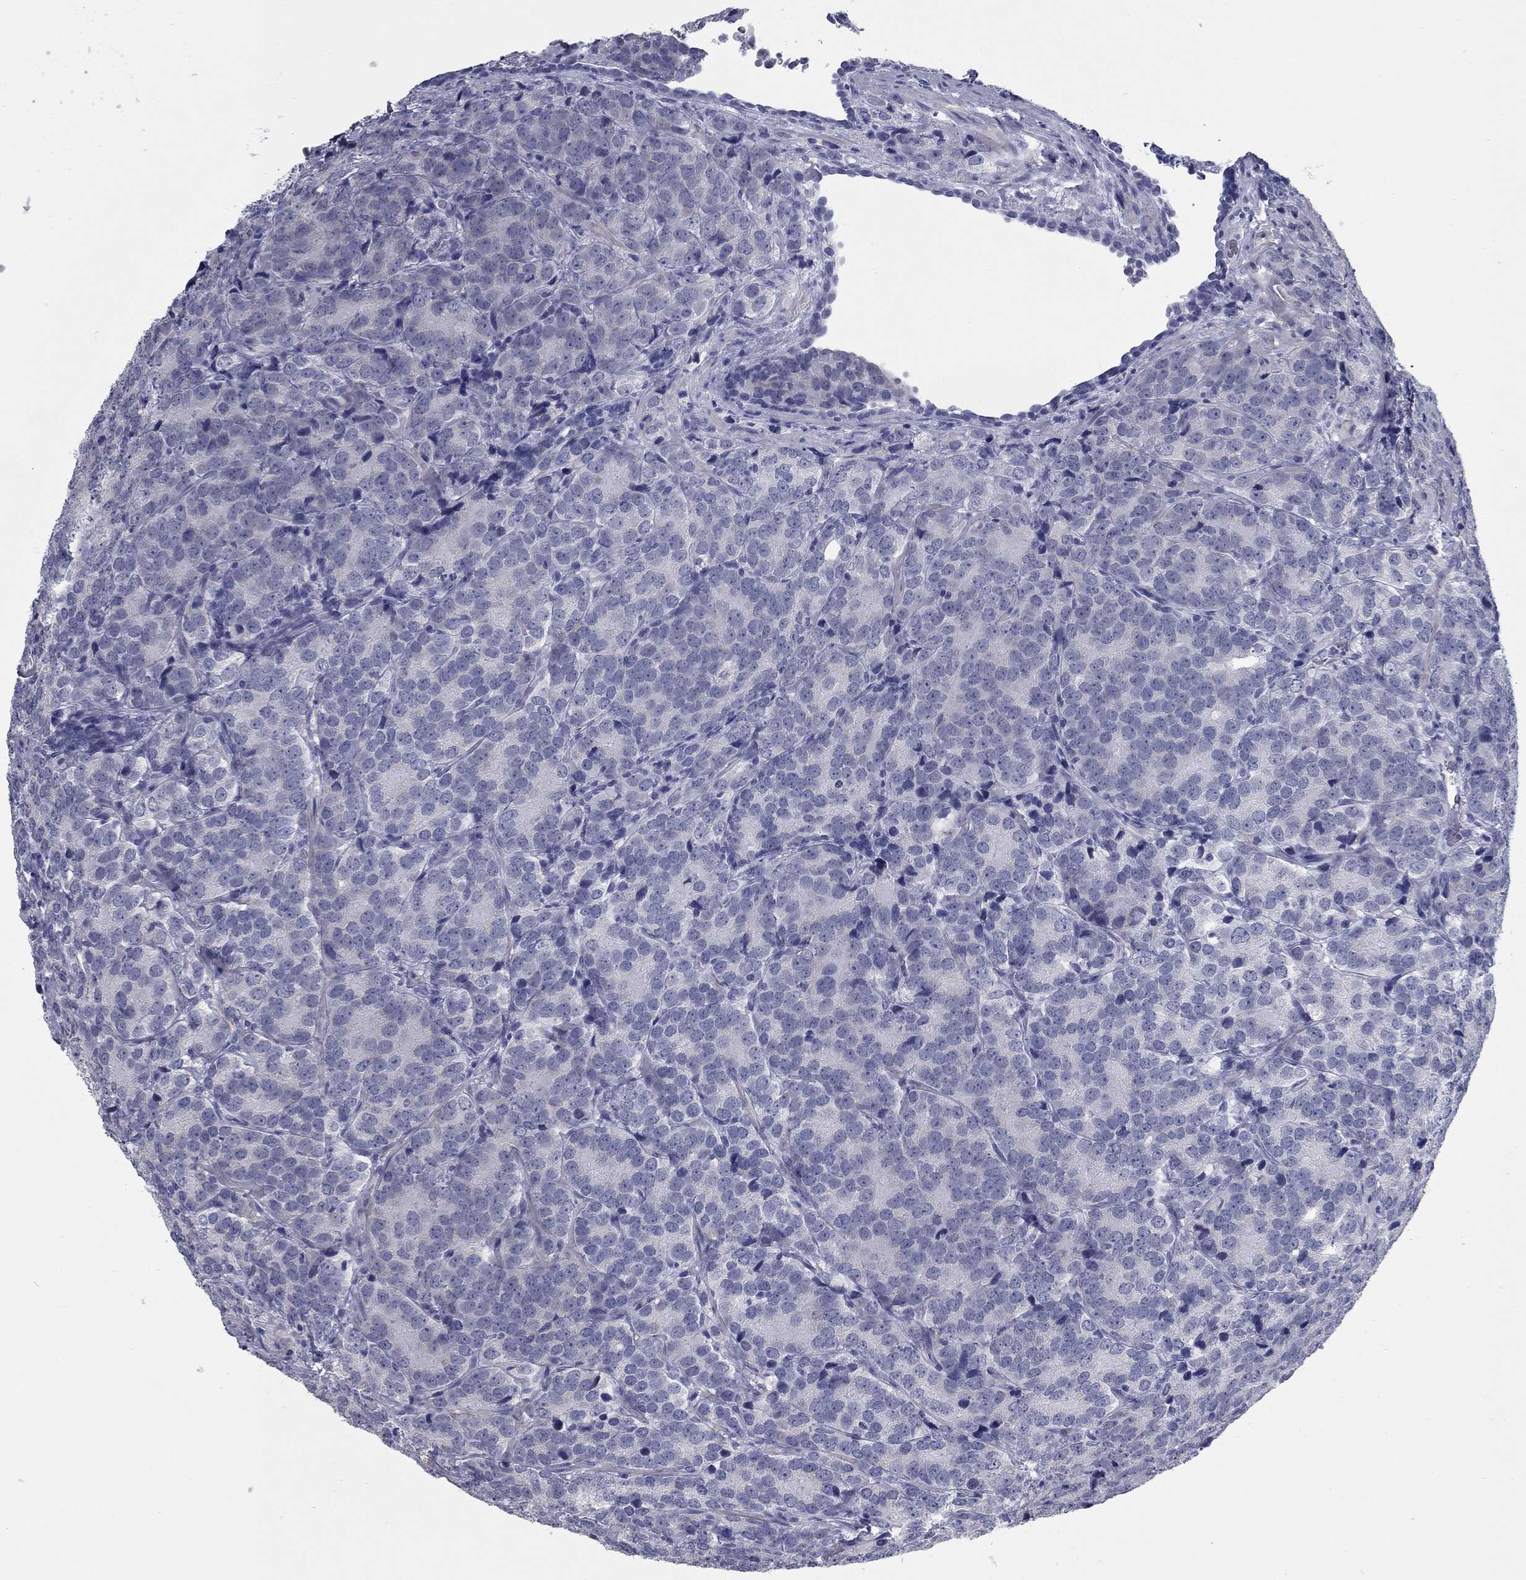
{"staining": {"intensity": "negative", "quantity": "none", "location": "none"}, "tissue": "prostate cancer", "cell_type": "Tumor cells", "image_type": "cancer", "snomed": [{"axis": "morphology", "description": "Adenocarcinoma, NOS"}, {"axis": "topography", "description": "Prostate"}], "caption": "Tumor cells are negative for protein expression in human adenocarcinoma (prostate). (Stains: DAB (3,3'-diaminobenzidine) immunohistochemistry with hematoxylin counter stain, Microscopy: brightfield microscopy at high magnification).", "gene": "KIRREL2", "patient": {"sex": "male", "age": 71}}